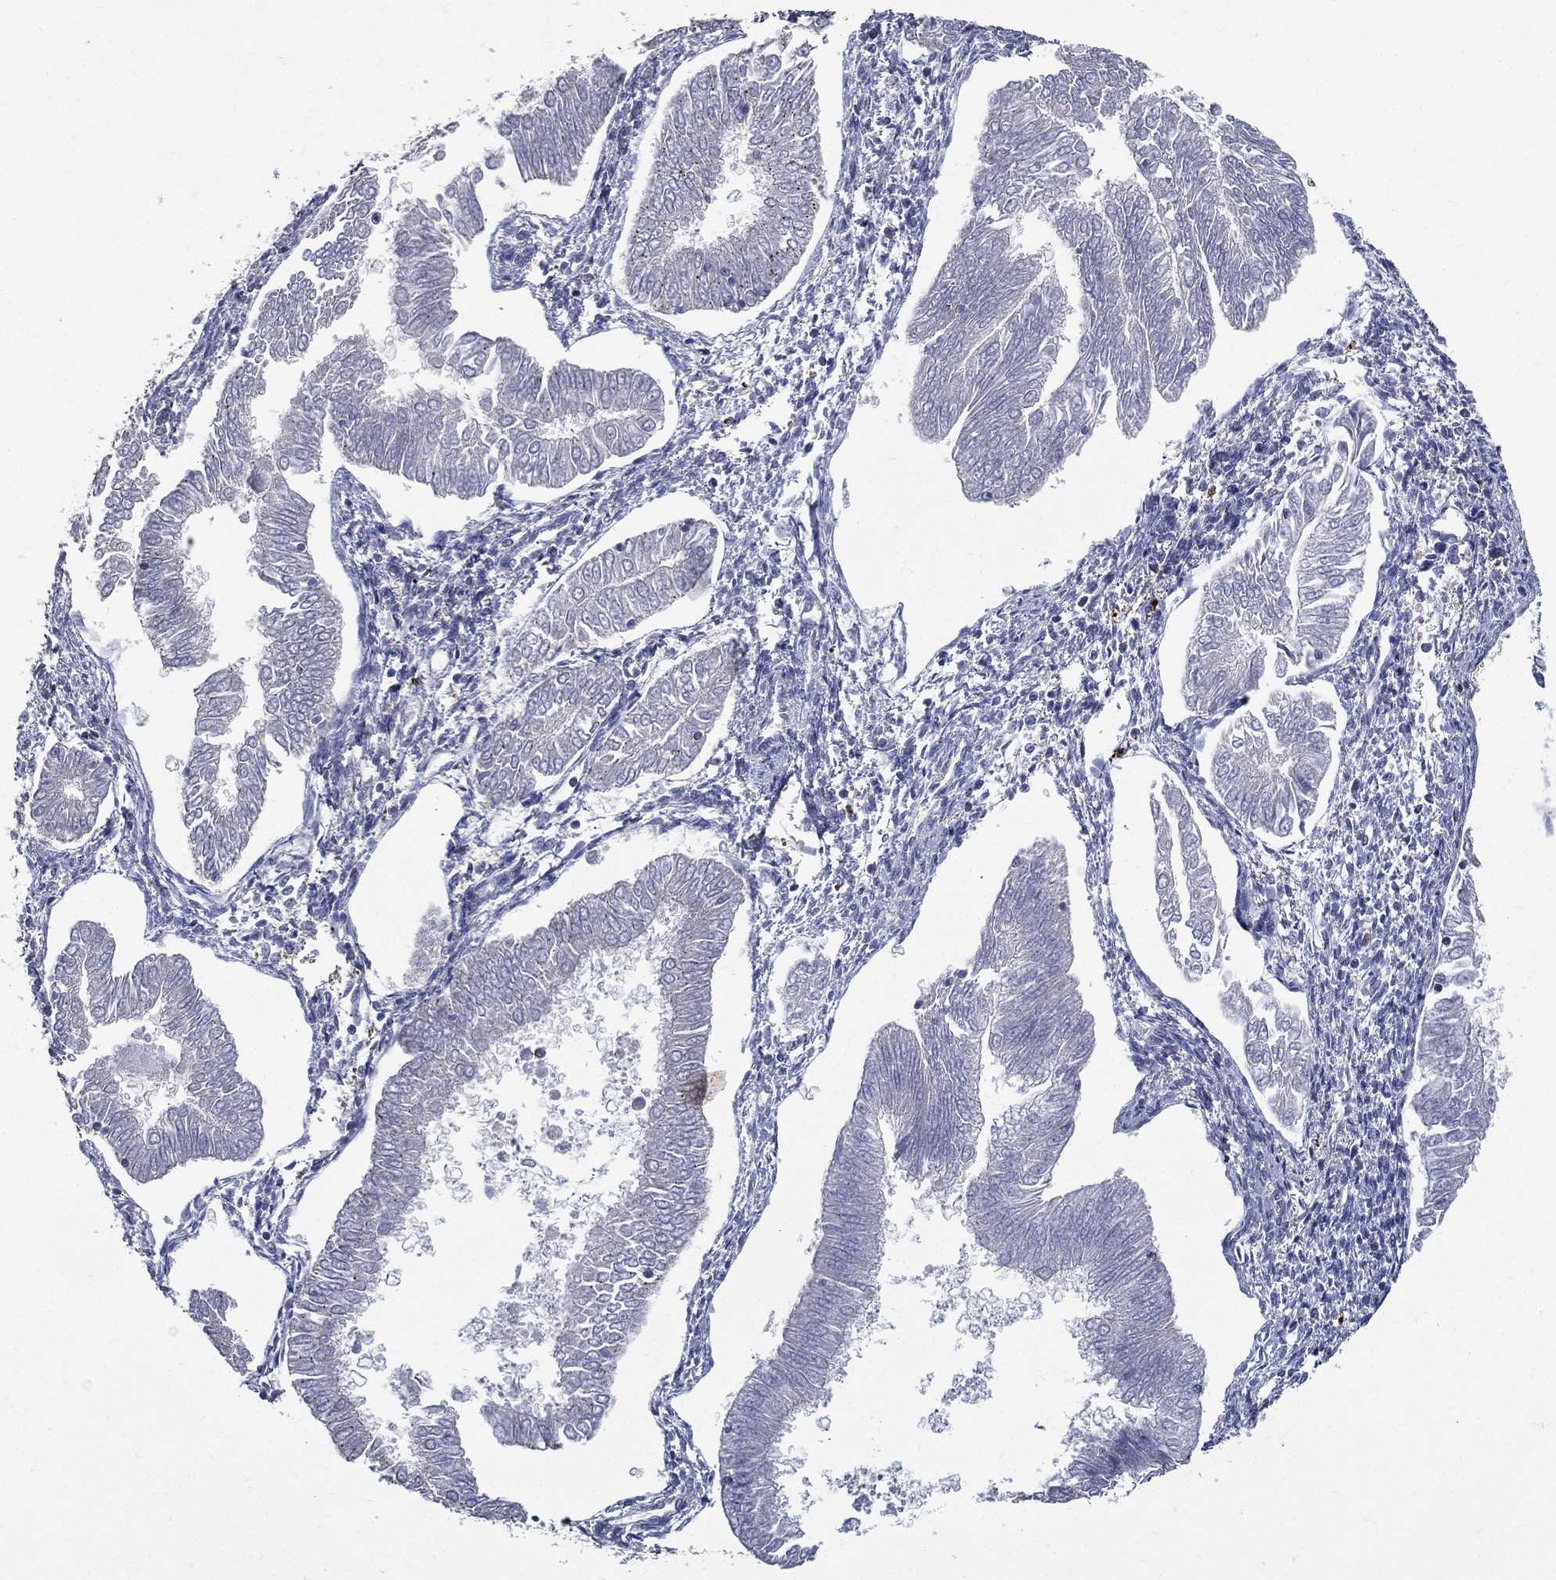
{"staining": {"intensity": "negative", "quantity": "none", "location": "none"}, "tissue": "endometrial cancer", "cell_type": "Tumor cells", "image_type": "cancer", "snomed": [{"axis": "morphology", "description": "Adenocarcinoma, NOS"}, {"axis": "topography", "description": "Endometrium"}], "caption": "Adenocarcinoma (endometrial) was stained to show a protein in brown. There is no significant positivity in tumor cells. Nuclei are stained in blue.", "gene": "SERPINB2", "patient": {"sex": "female", "age": 53}}